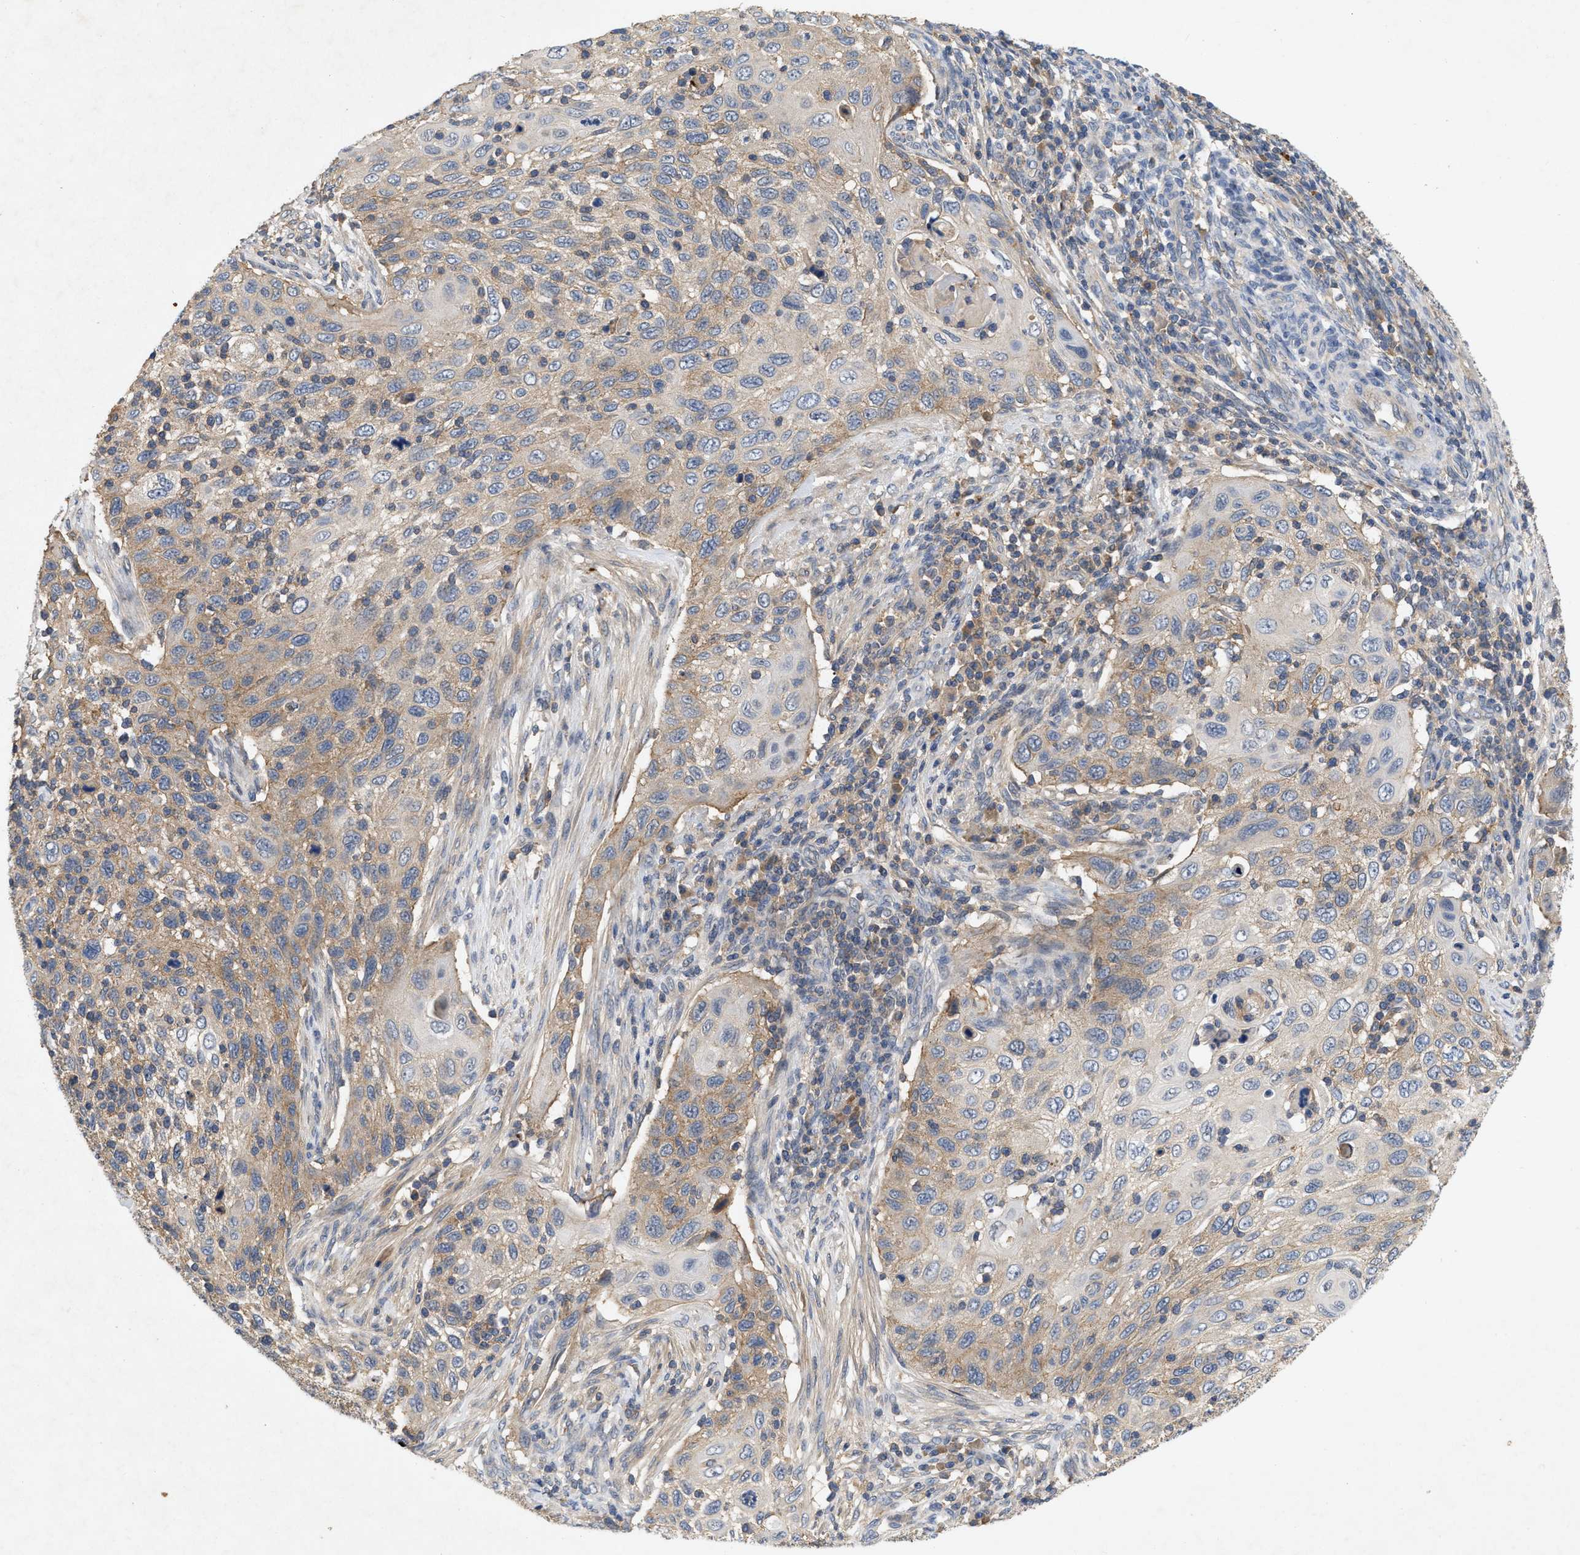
{"staining": {"intensity": "moderate", "quantity": "25%-75%", "location": "cytoplasmic/membranous"}, "tissue": "cervical cancer", "cell_type": "Tumor cells", "image_type": "cancer", "snomed": [{"axis": "morphology", "description": "Squamous cell carcinoma, NOS"}, {"axis": "topography", "description": "Cervix"}], "caption": "The photomicrograph exhibits staining of cervical cancer (squamous cell carcinoma), revealing moderate cytoplasmic/membranous protein expression (brown color) within tumor cells.", "gene": "LPAR2", "patient": {"sex": "female", "age": 70}}